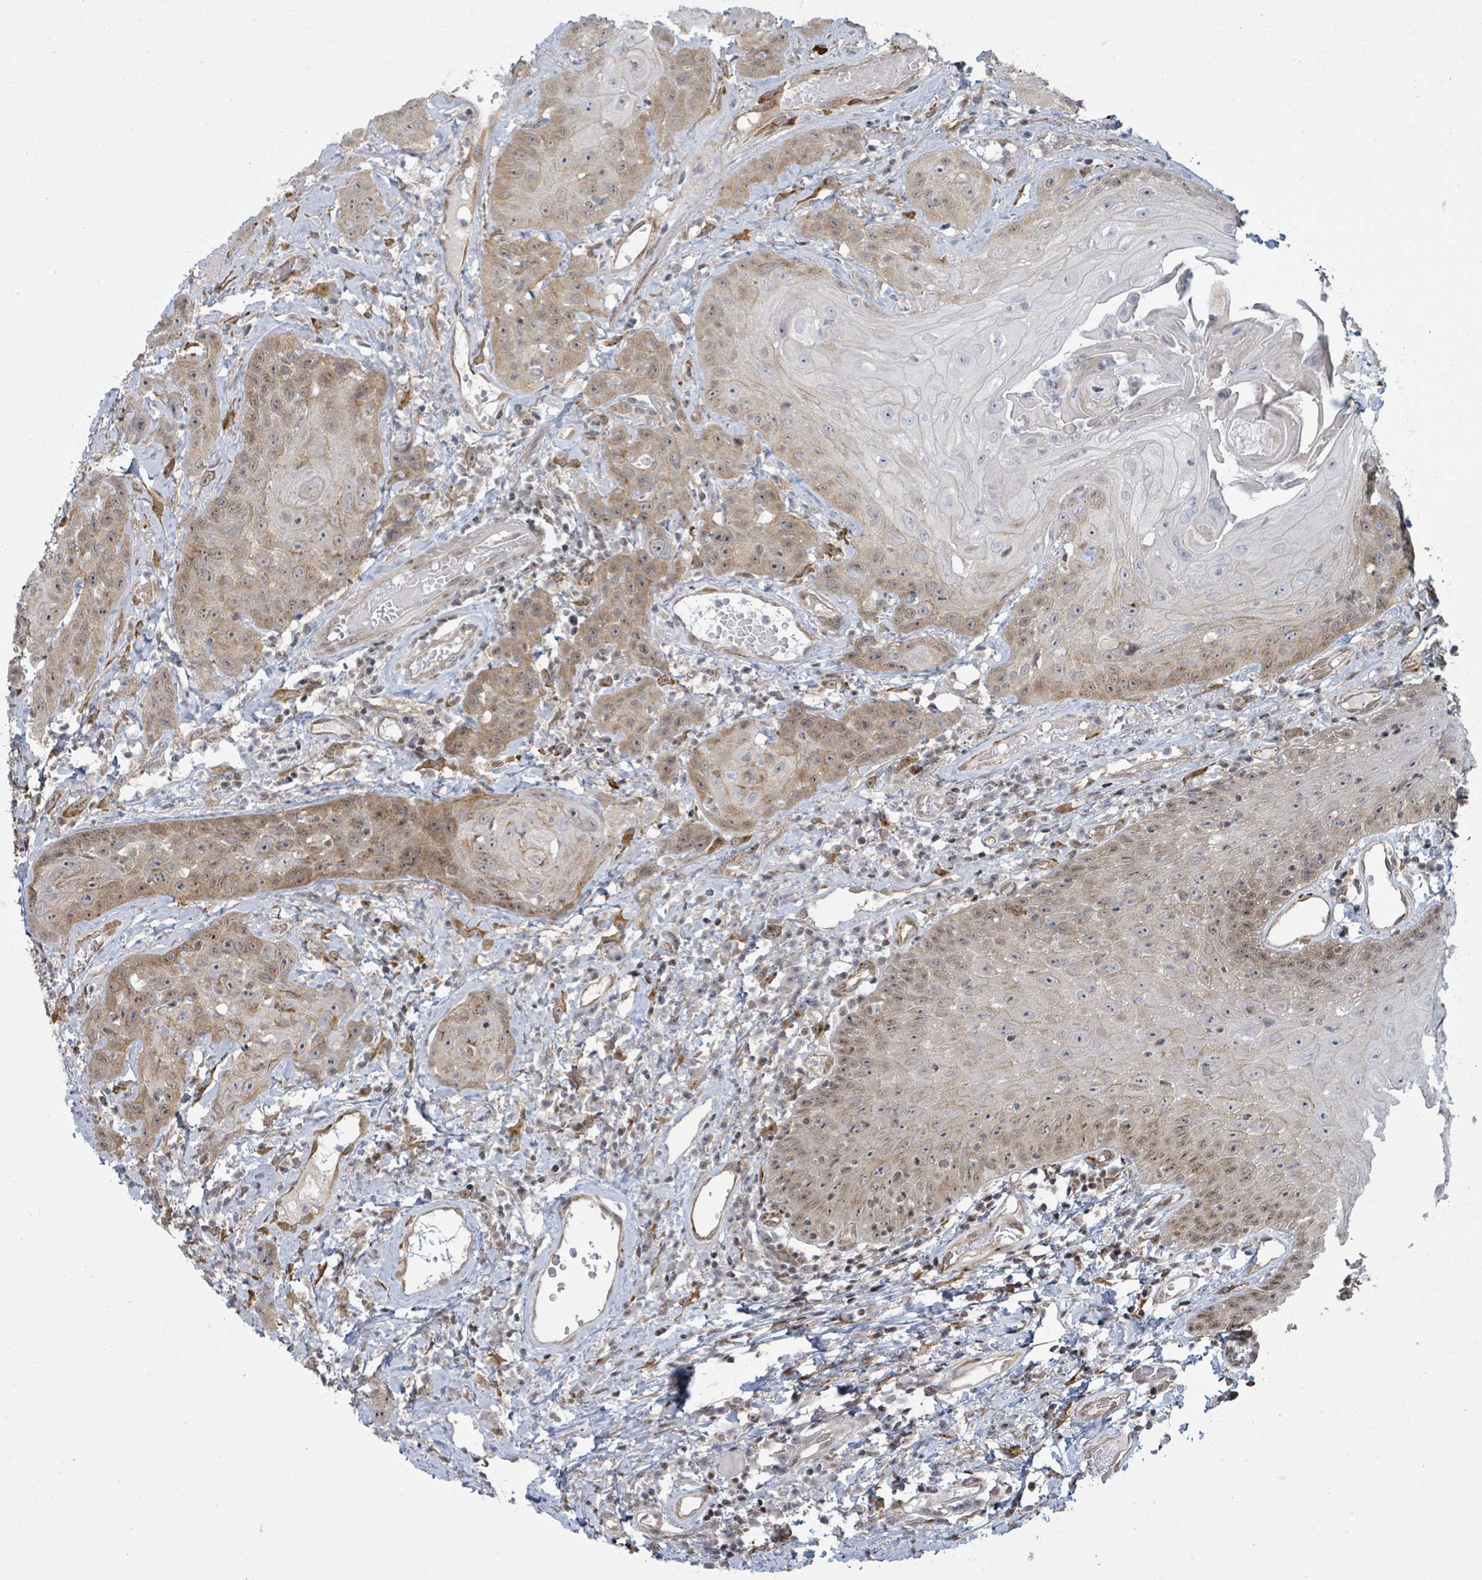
{"staining": {"intensity": "moderate", "quantity": "25%-75%", "location": "cytoplasmic/membranous"}, "tissue": "head and neck cancer", "cell_type": "Tumor cells", "image_type": "cancer", "snomed": [{"axis": "morphology", "description": "Squamous cell carcinoma, NOS"}, {"axis": "topography", "description": "Head-Neck"}], "caption": "DAB (3,3'-diaminobenzidine) immunohistochemical staining of head and neck cancer reveals moderate cytoplasmic/membranous protein positivity in approximately 25%-75% of tumor cells.", "gene": "PSMG2", "patient": {"sex": "female", "age": 59}}